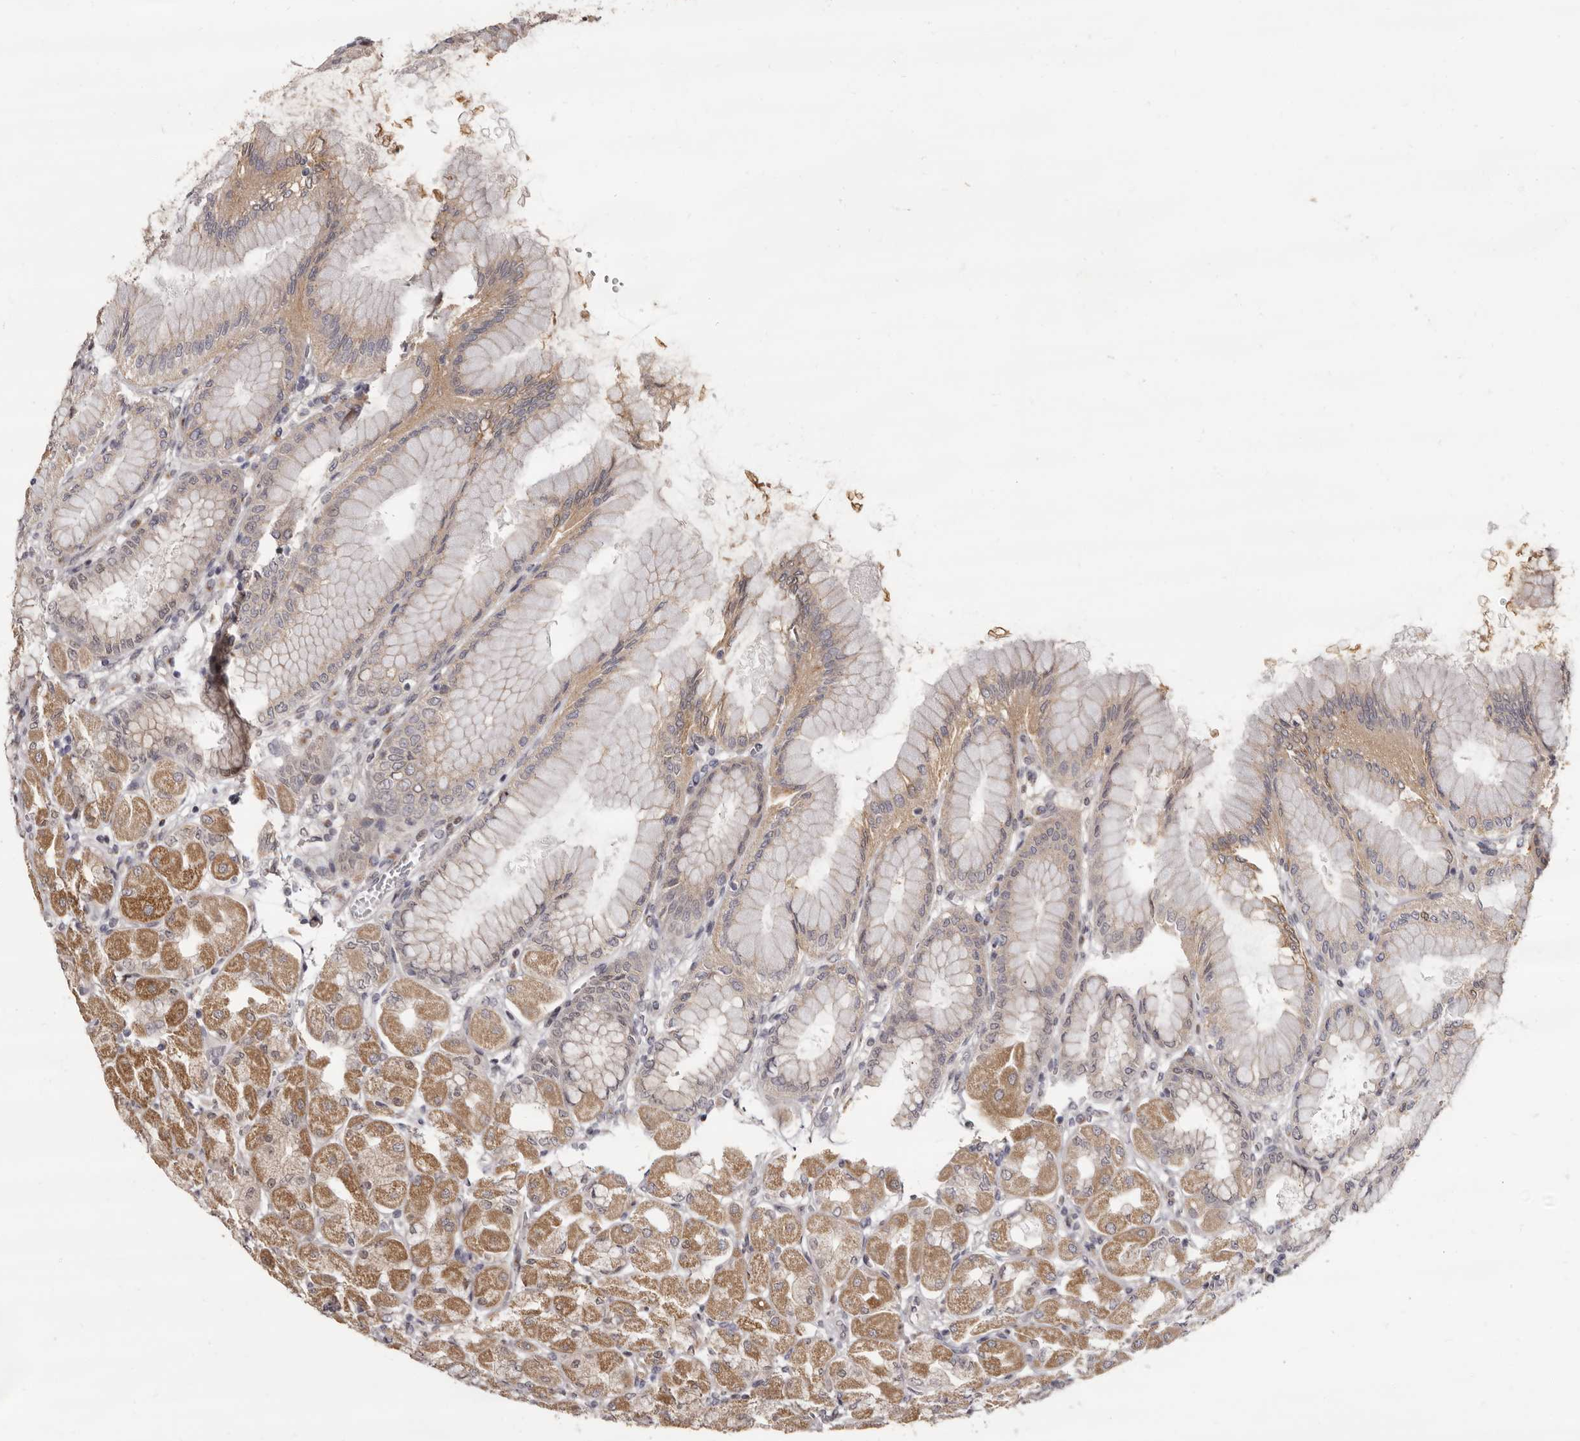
{"staining": {"intensity": "moderate", "quantity": "25%-75%", "location": "cytoplasmic/membranous,nuclear"}, "tissue": "stomach", "cell_type": "Glandular cells", "image_type": "normal", "snomed": [{"axis": "morphology", "description": "Normal tissue, NOS"}, {"axis": "topography", "description": "Stomach, upper"}], "caption": "A medium amount of moderate cytoplasmic/membranous,nuclear positivity is identified in approximately 25%-75% of glandular cells in unremarkable stomach.", "gene": "ZNF326", "patient": {"sex": "female", "age": 56}}